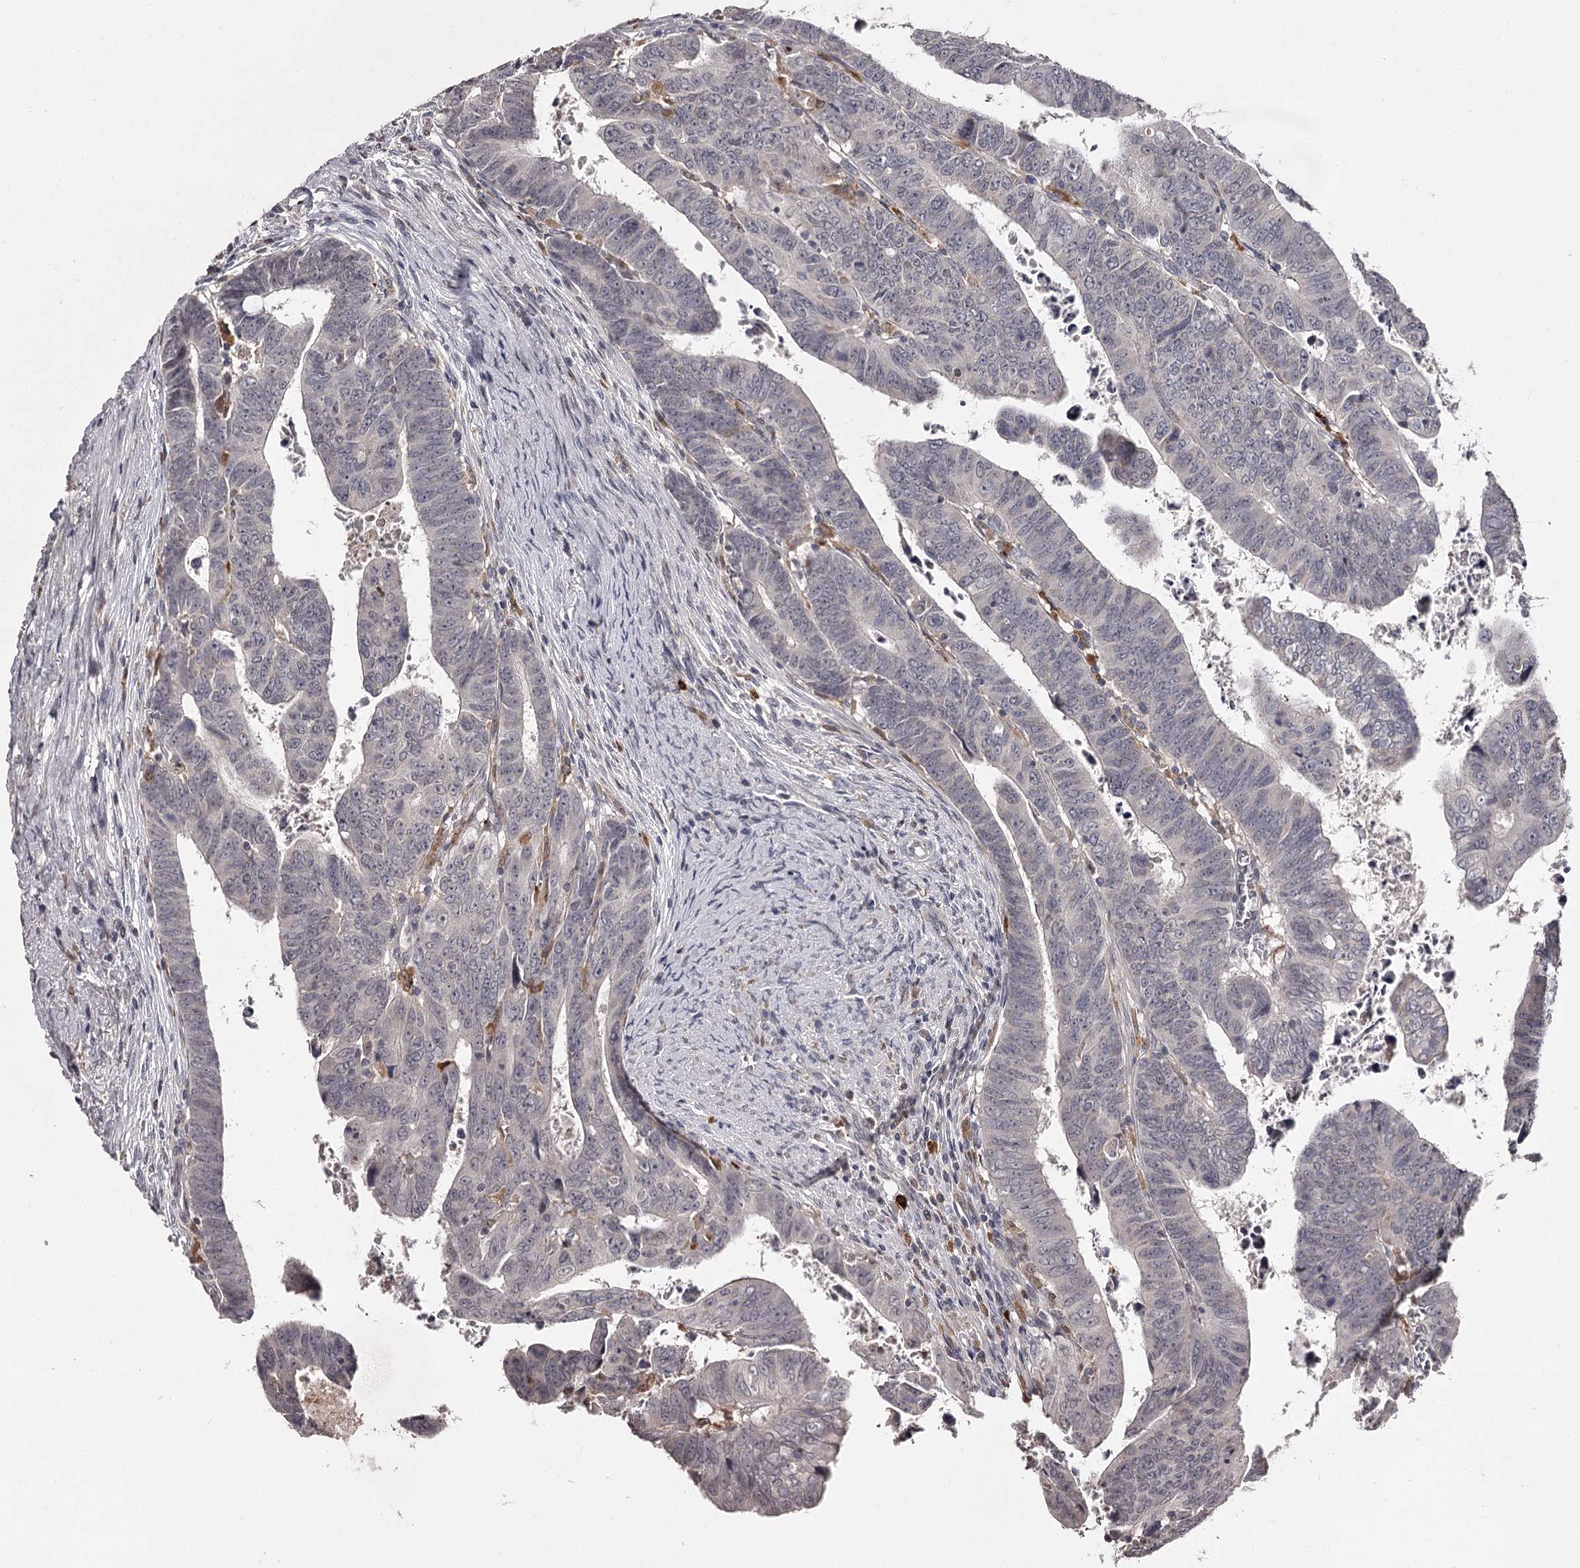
{"staining": {"intensity": "negative", "quantity": "none", "location": "none"}, "tissue": "colorectal cancer", "cell_type": "Tumor cells", "image_type": "cancer", "snomed": [{"axis": "morphology", "description": "Normal tissue, NOS"}, {"axis": "morphology", "description": "Adenocarcinoma, NOS"}, {"axis": "topography", "description": "Rectum"}], "caption": "Colorectal adenocarcinoma stained for a protein using IHC reveals no positivity tumor cells.", "gene": "SLC32A1", "patient": {"sex": "female", "age": 65}}